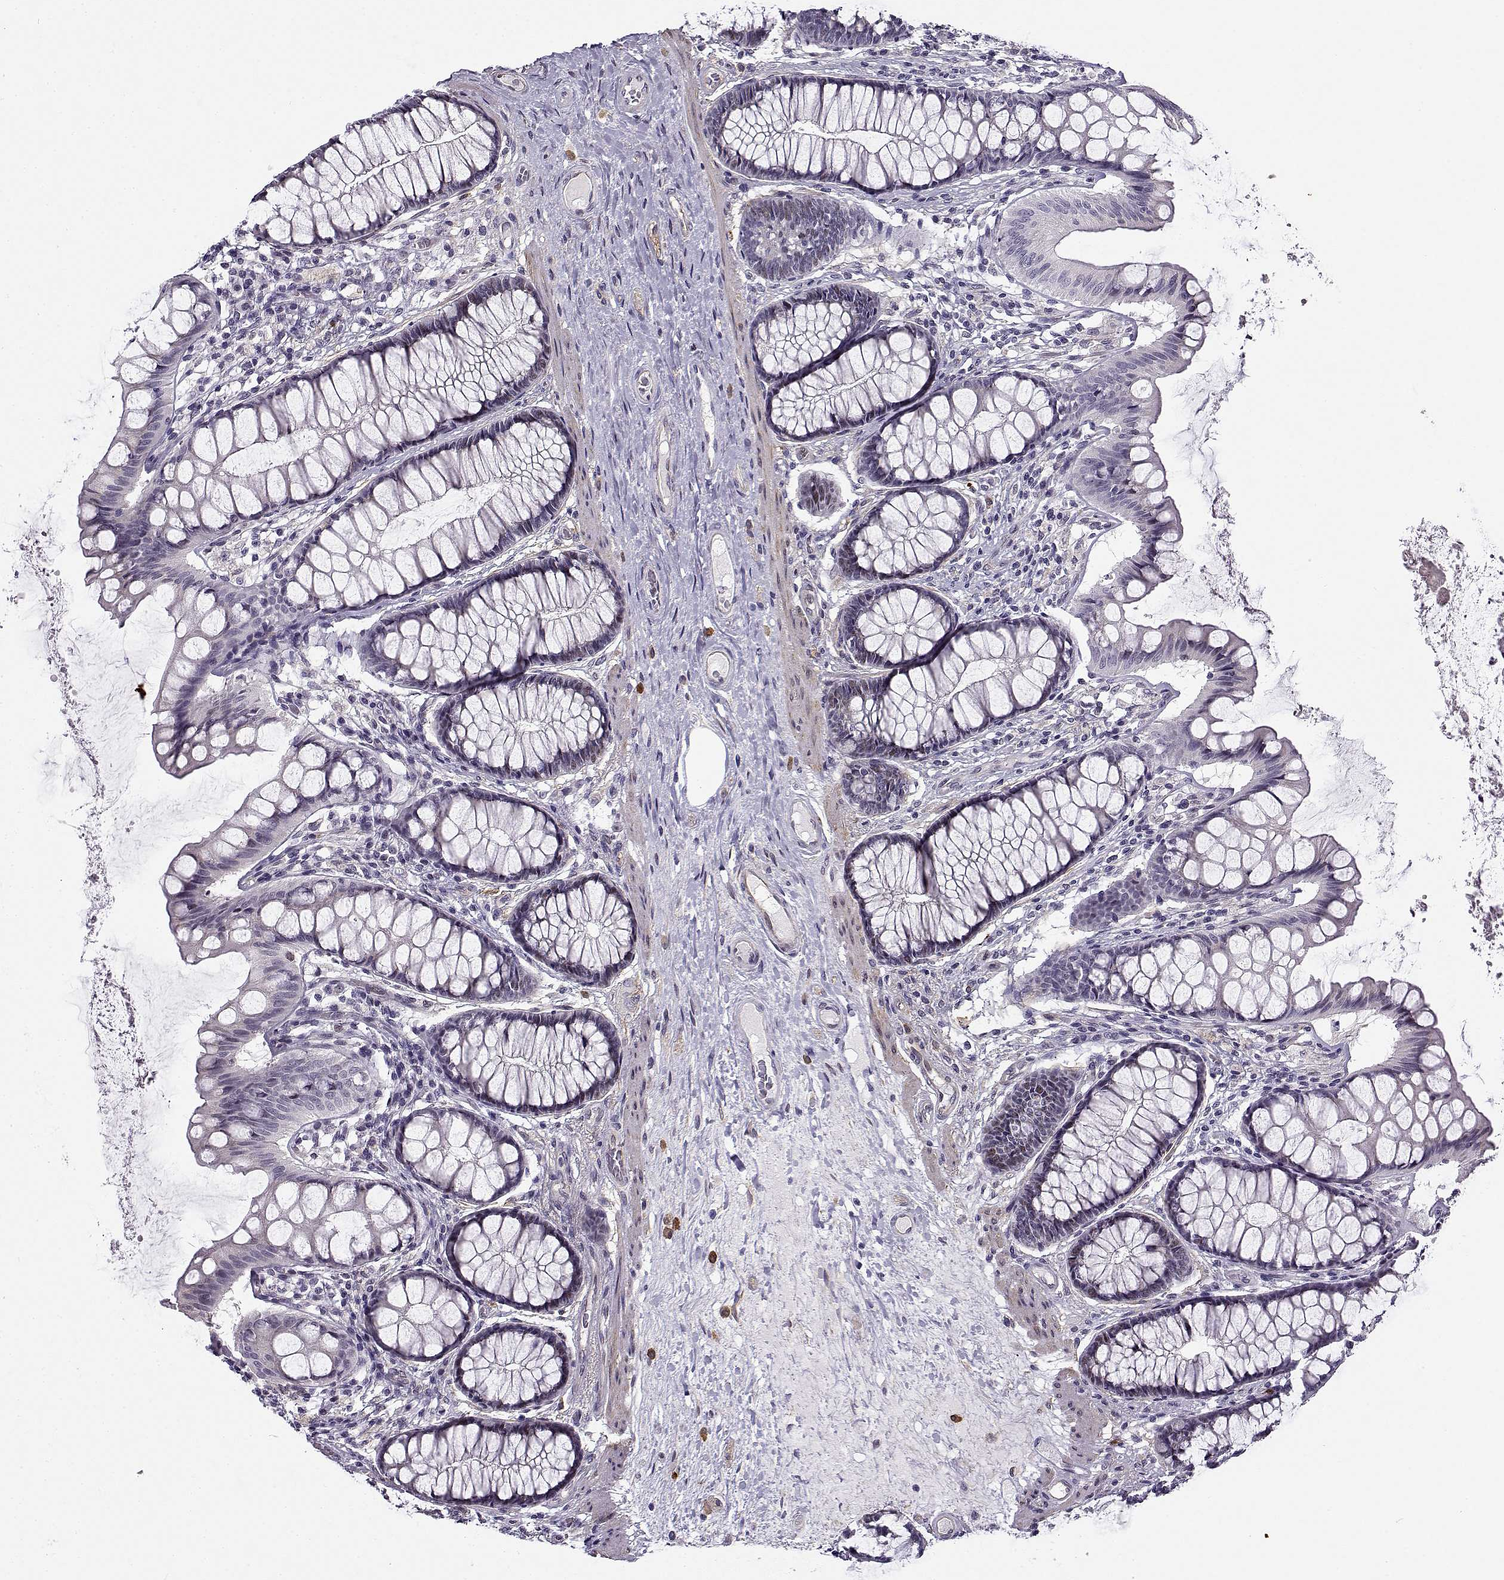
{"staining": {"intensity": "moderate", "quantity": "<25%", "location": "nuclear"}, "tissue": "colon", "cell_type": "Endothelial cells", "image_type": "normal", "snomed": [{"axis": "morphology", "description": "Normal tissue, NOS"}, {"axis": "topography", "description": "Colon"}], "caption": "An immunohistochemistry (IHC) micrograph of unremarkable tissue is shown. Protein staining in brown shows moderate nuclear positivity in colon within endothelial cells.", "gene": "BACH1", "patient": {"sex": "female", "age": 65}}